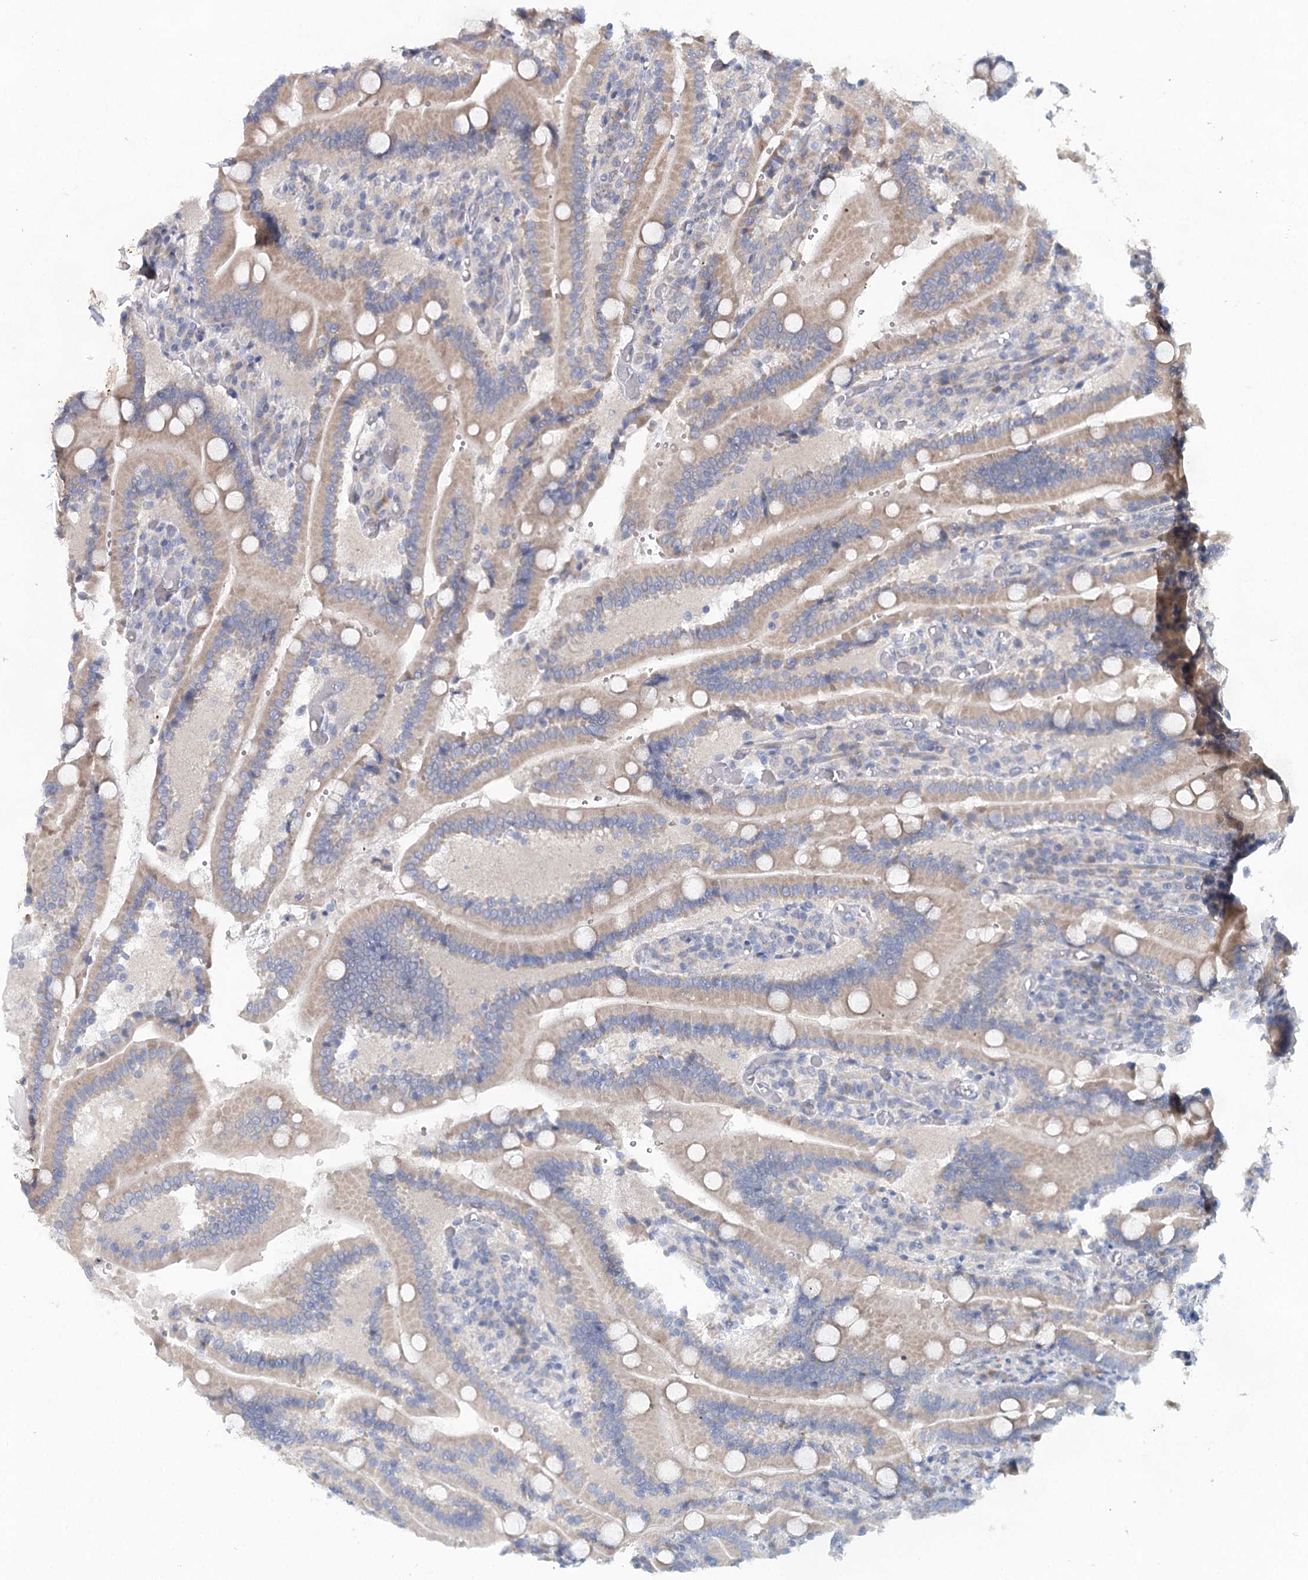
{"staining": {"intensity": "moderate", "quantity": ">75%", "location": "cytoplasmic/membranous"}, "tissue": "duodenum", "cell_type": "Glandular cells", "image_type": "normal", "snomed": [{"axis": "morphology", "description": "Normal tissue, NOS"}, {"axis": "topography", "description": "Duodenum"}], "caption": "Protein expression analysis of unremarkable human duodenum reveals moderate cytoplasmic/membranous expression in about >75% of glandular cells.", "gene": "BLTP1", "patient": {"sex": "female", "age": 62}}